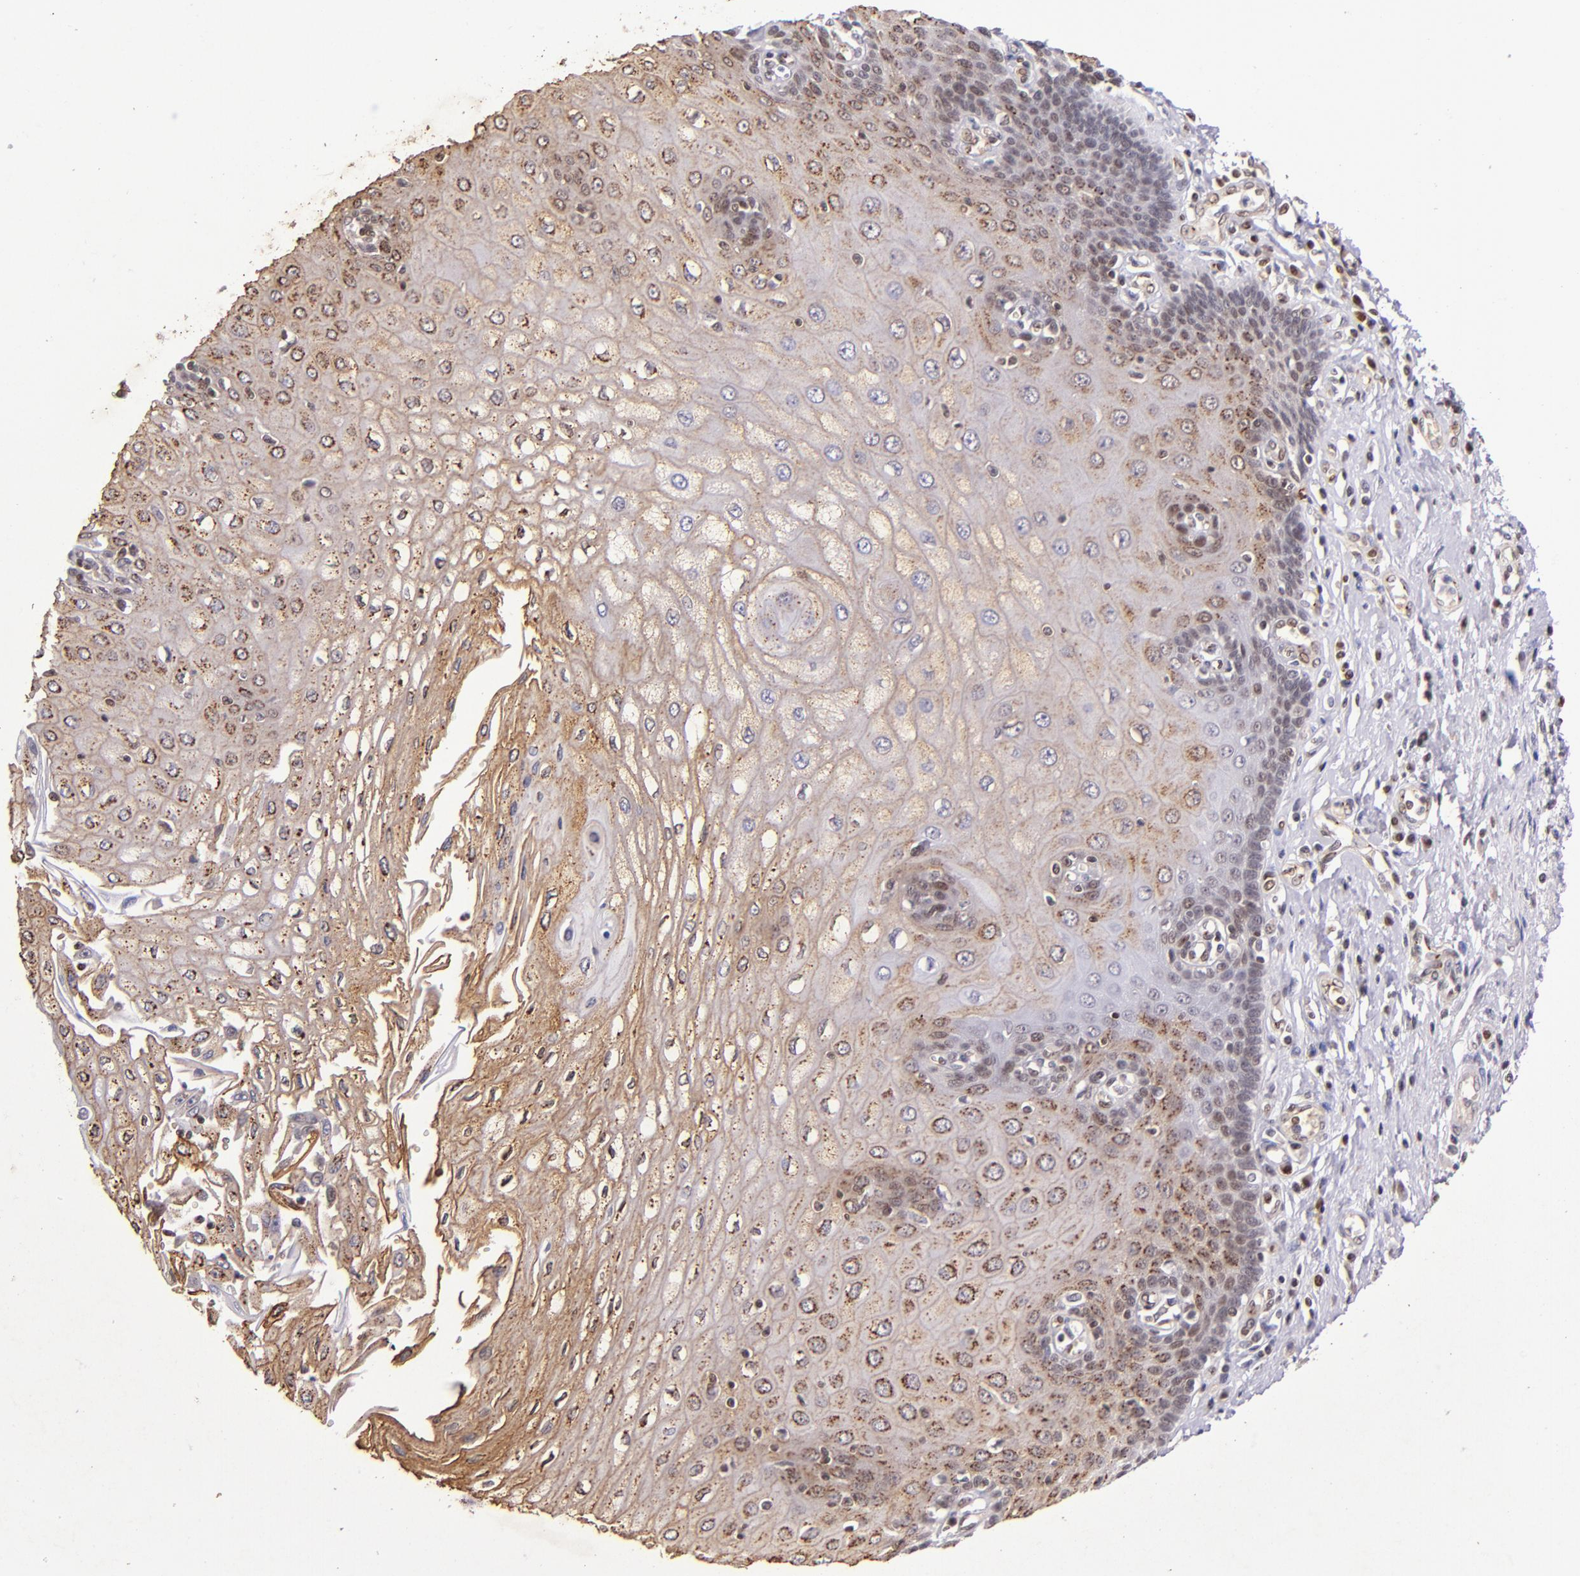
{"staining": {"intensity": "moderate", "quantity": ">75%", "location": "cytoplasmic/membranous"}, "tissue": "esophagus", "cell_type": "Squamous epithelial cells", "image_type": "normal", "snomed": [{"axis": "morphology", "description": "Normal tissue, NOS"}, {"axis": "topography", "description": "Esophagus"}], "caption": "Protein staining by immunohistochemistry exhibits moderate cytoplasmic/membranous positivity in about >75% of squamous epithelial cells in benign esophagus.", "gene": "MGMT", "patient": {"sex": "male", "age": 62}}